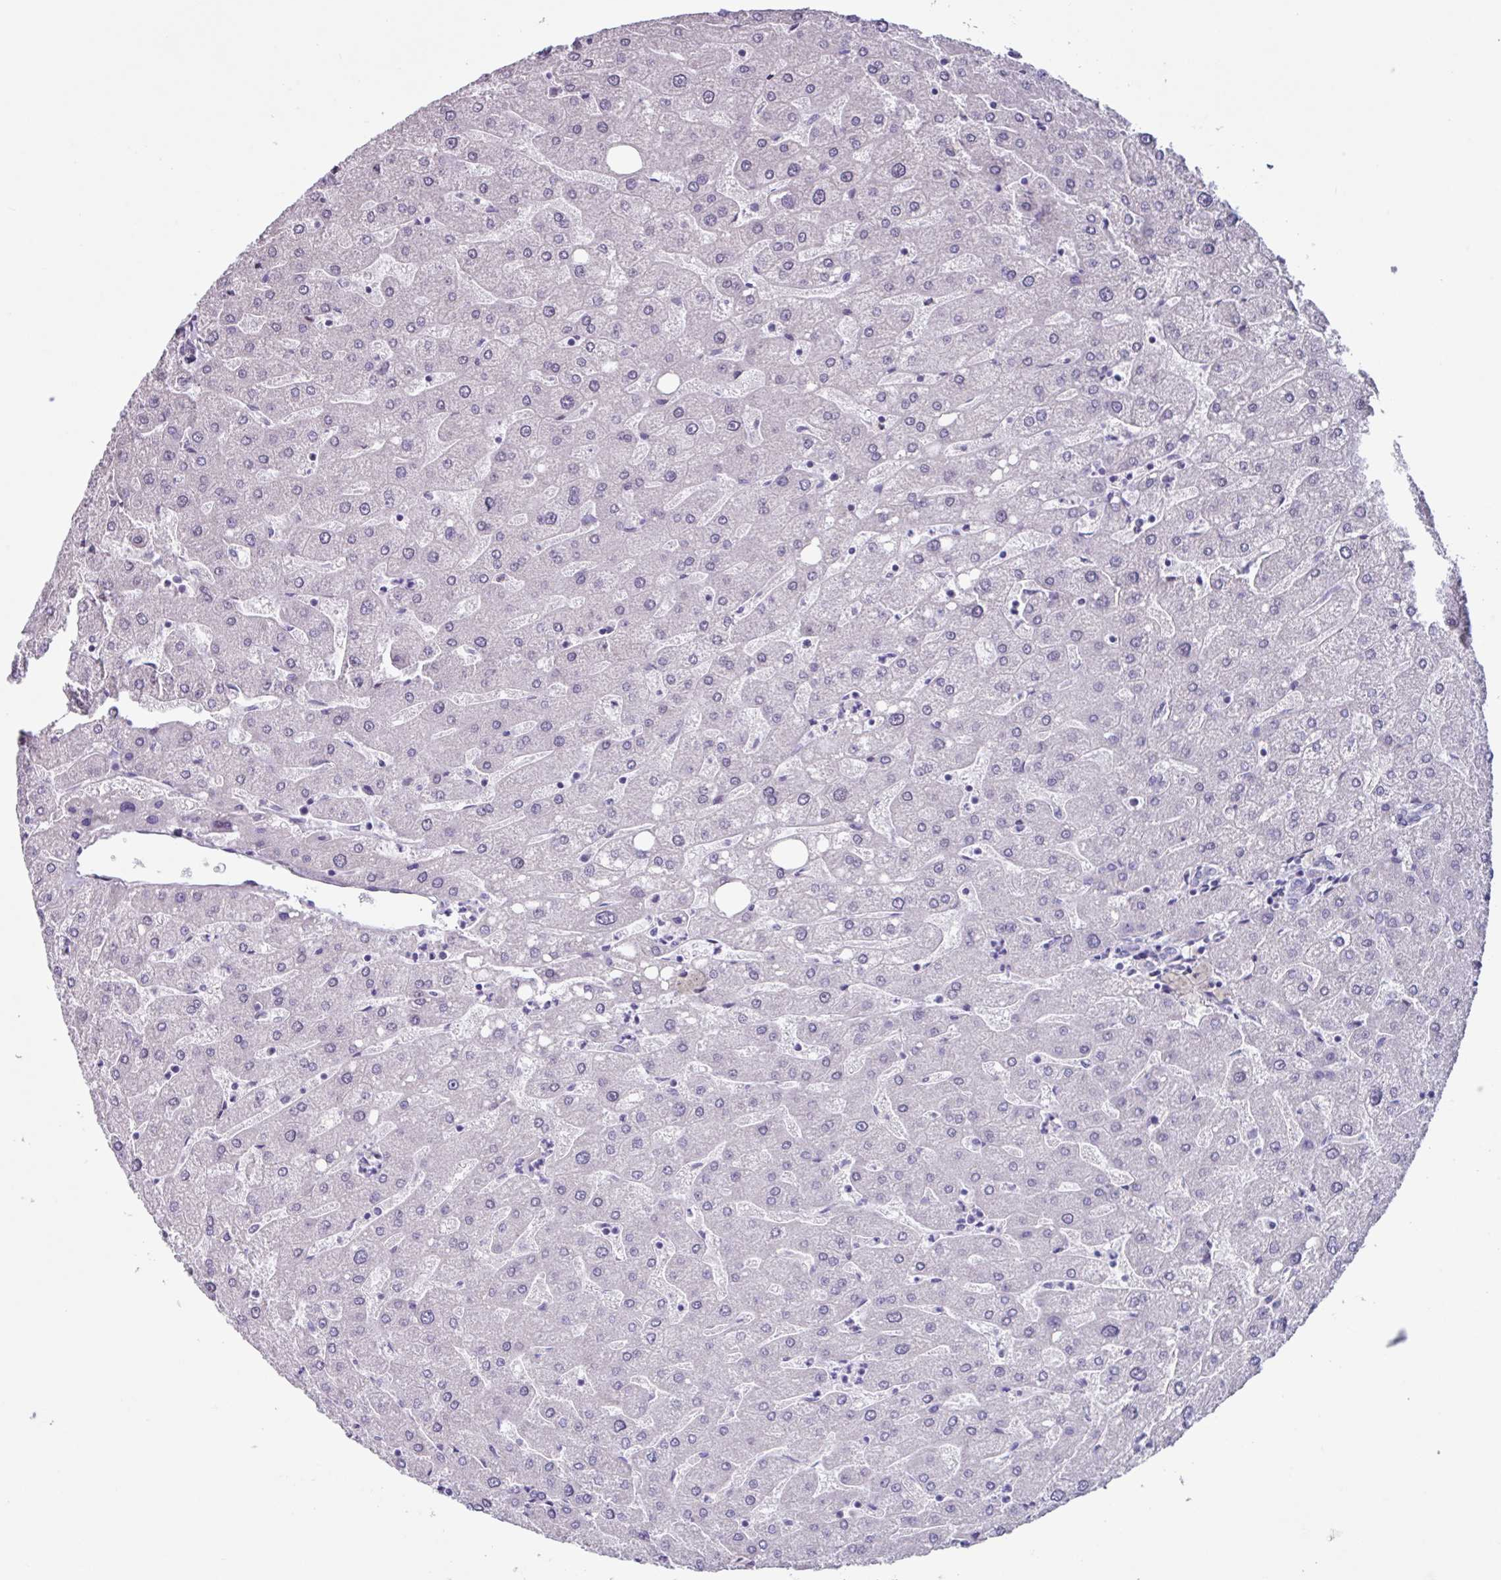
{"staining": {"intensity": "negative", "quantity": "none", "location": "none"}, "tissue": "liver", "cell_type": "Cholangiocytes", "image_type": "normal", "snomed": [{"axis": "morphology", "description": "Normal tissue, NOS"}, {"axis": "topography", "description": "Liver"}], "caption": "Cholangiocytes show no significant positivity in normal liver. Nuclei are stained in blue.", "gene": "OTX1", "patient": {"sex": "male", "age": 67}}